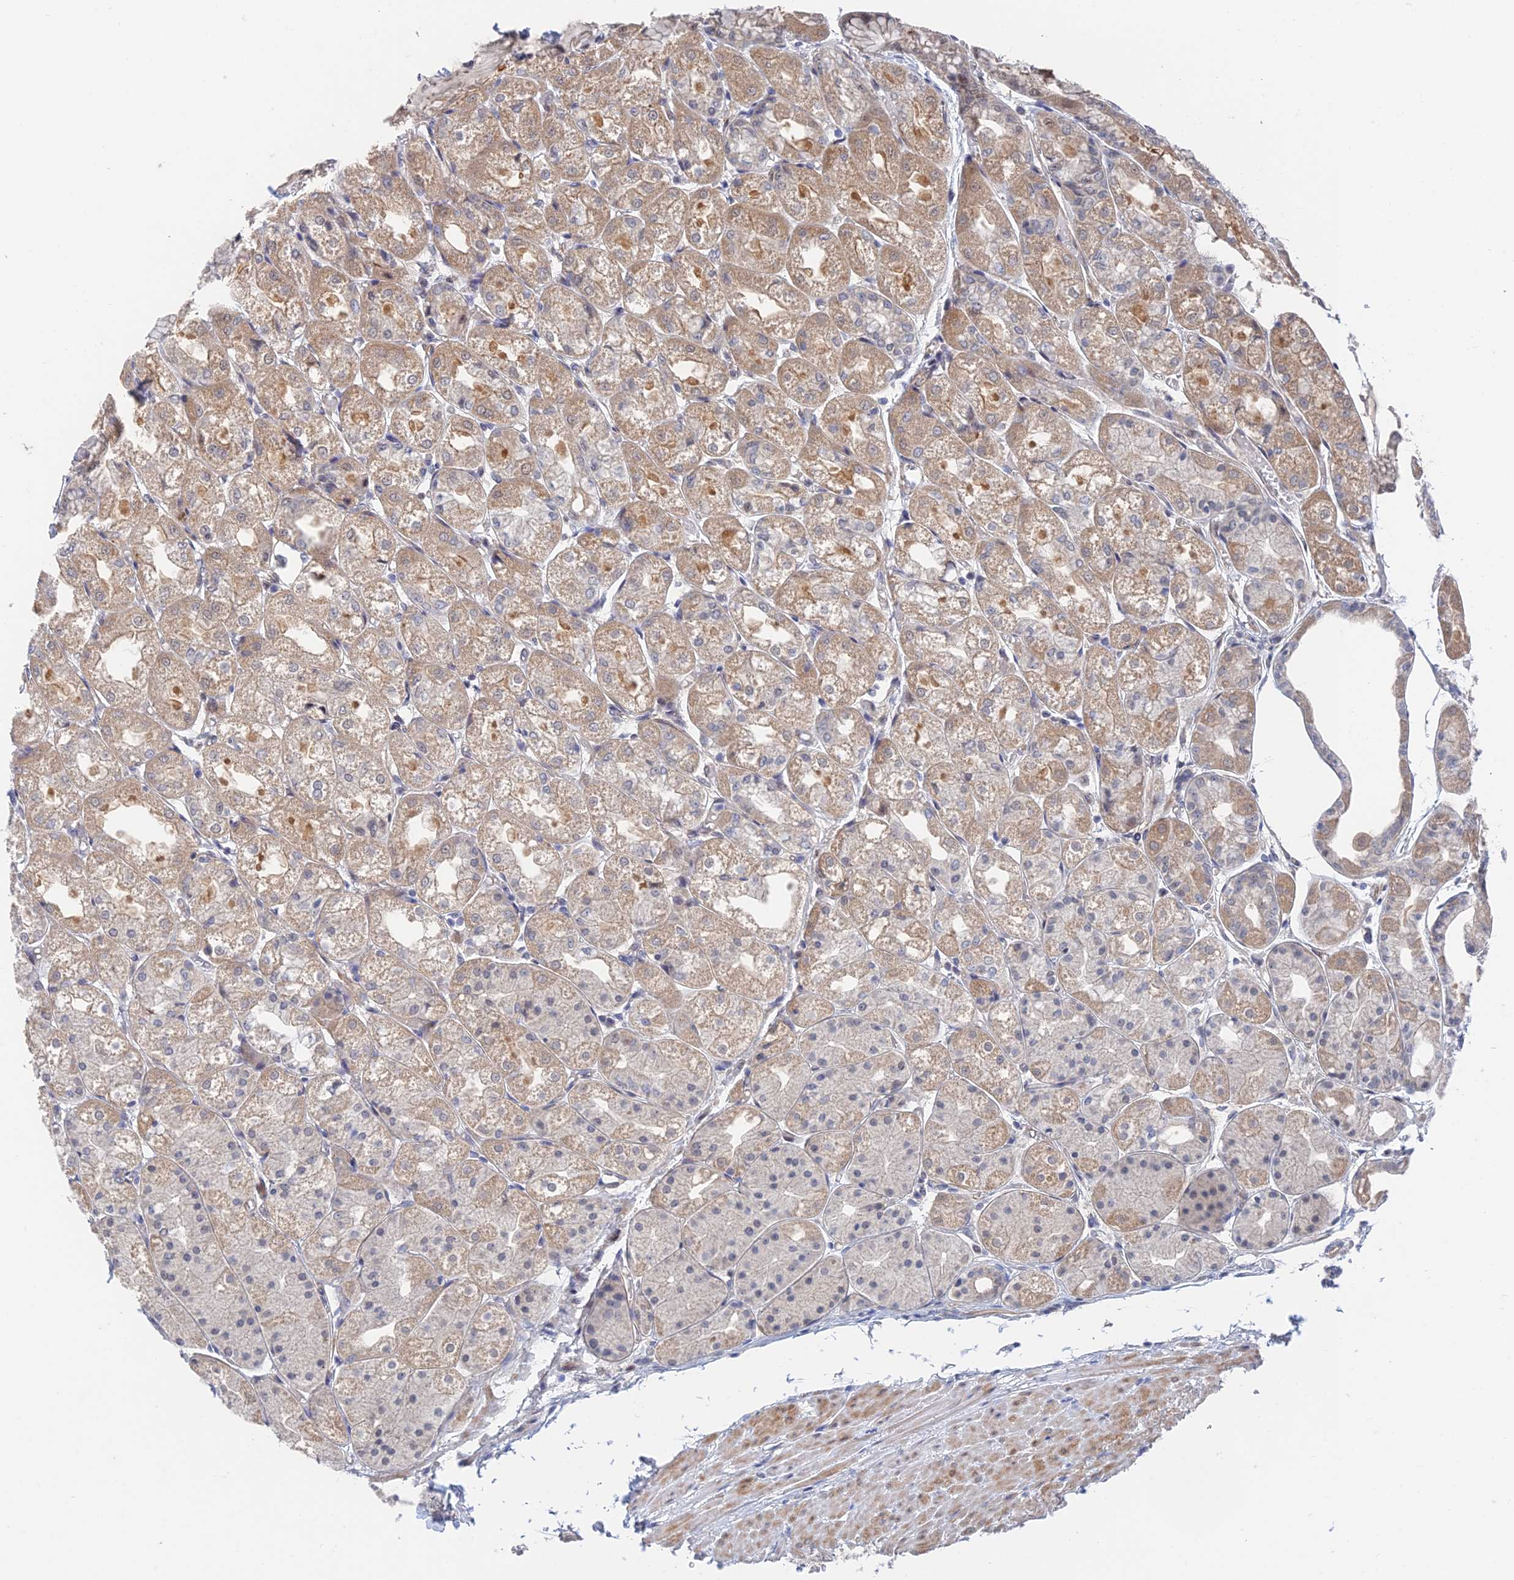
{"staining": {"intensity": "moderate", "quantity": "25%-75%", "location": "cytoplasmic/membranous,nuclear"}, "tissue": "stomach", "cell_type": "Glandular cells", "image_type": "normal", "snomed": [{"axis": "morphology", "description": "Normal tissue, NOS"}, {"axis": "topography", "description": "Stomach, upper"}], "caption": "Immunohistochemical staining of unremarkable human stomach shows medium levels of moderate cytoplasmic/membranous,nuclear expression in about 25%-75% of glandular cells.", "gene": "CFAP92", "patient": {"sex": "male", "age": 72}}